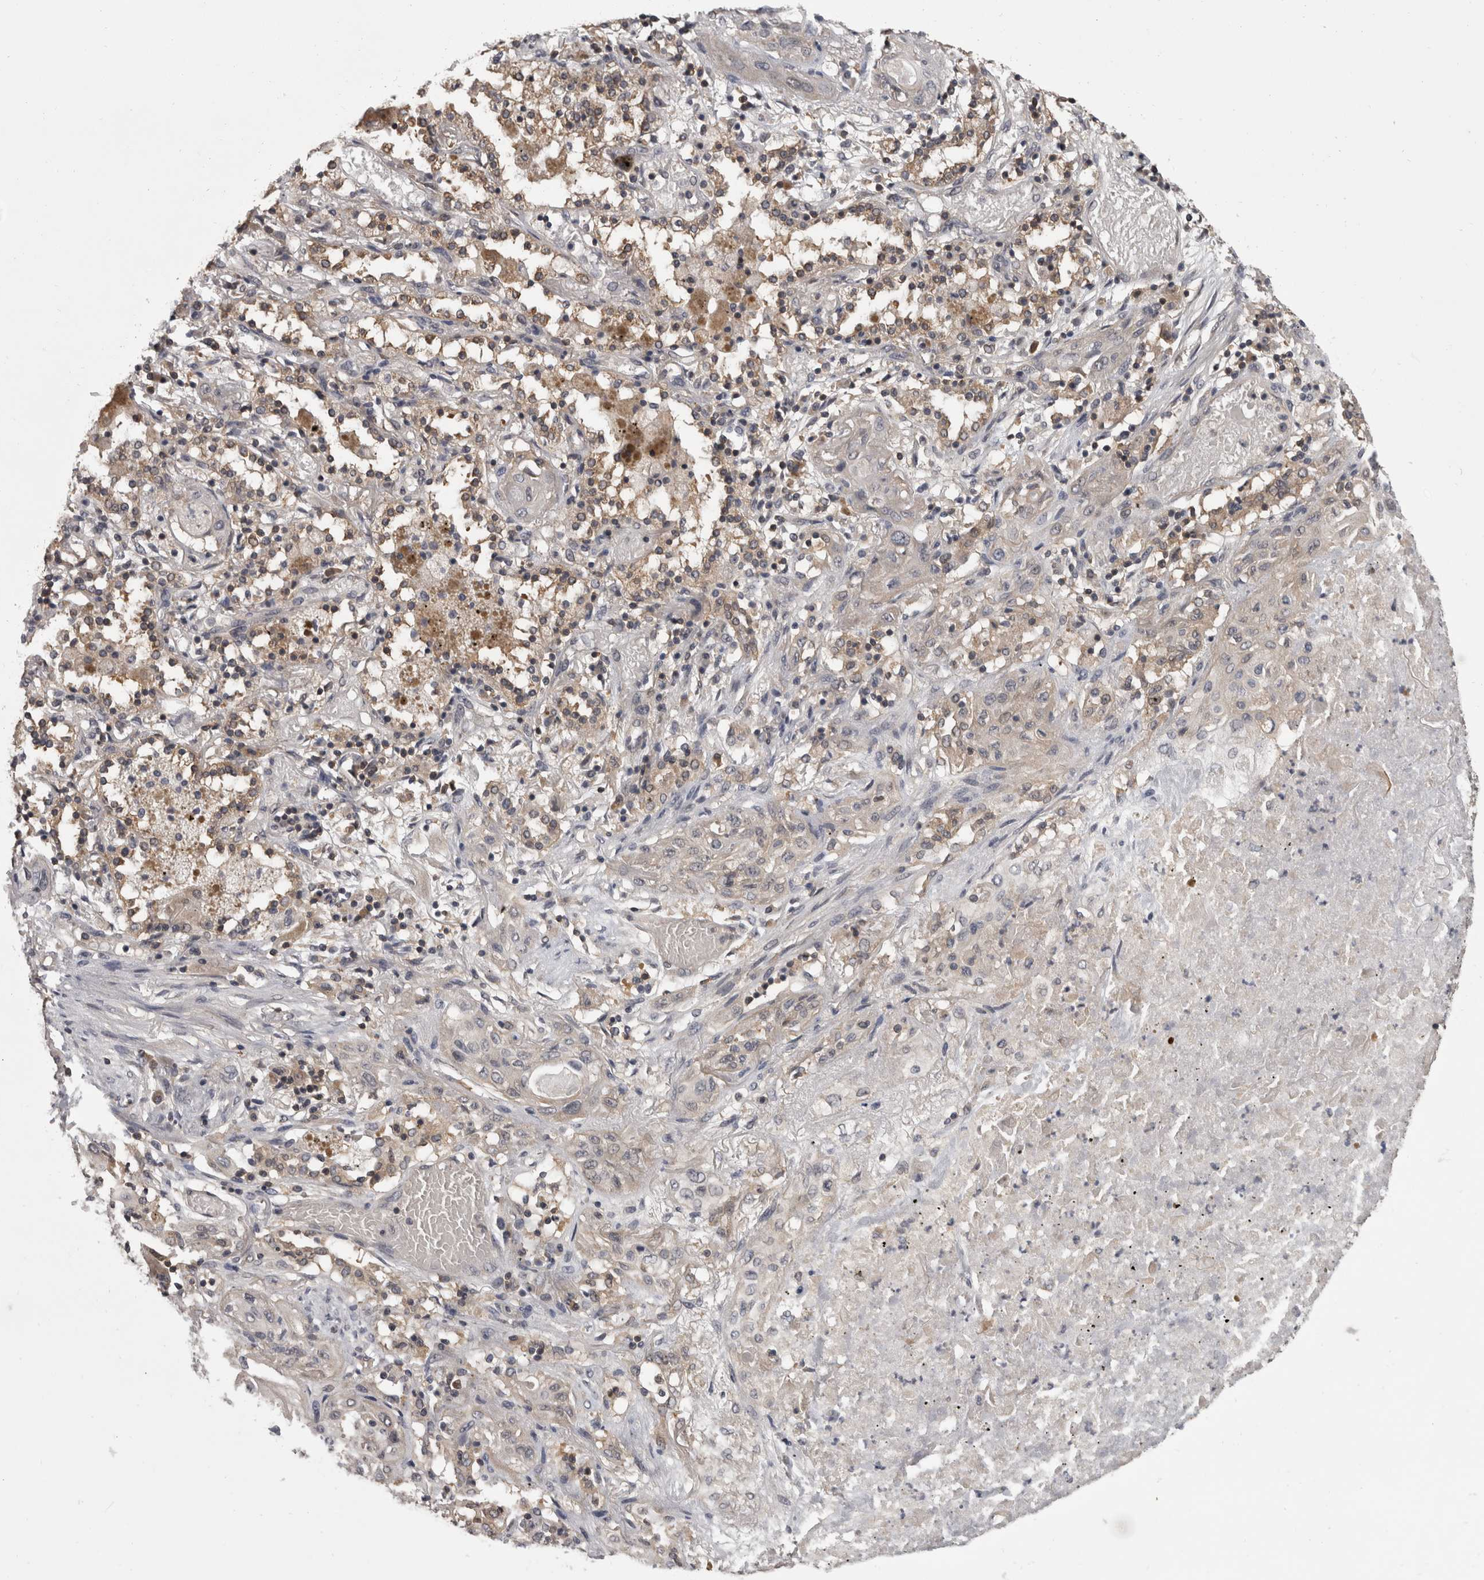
{"staining": {"intensity": "negative", "quantity": "none", "location": "none"}, "tissue": "lung cancer", "cell_type": "Tumor cells", "image_type": "cancer", "snomed": [{"axis": "morphology", "description": "Squamous cell carcinoma, NOS"}, {"axis": "topography", "description": "Lung"}], "caption": "Immunohistochemistry (IHC) micrograph of human lung squamous cell carcinoma stained for a protein (brown), which demonstrates no expression in tumor cells. (DAB IHC with hematoxylin counter stain).", "gene": "APRT", "patient": {"sex": "female", "age": 47}}